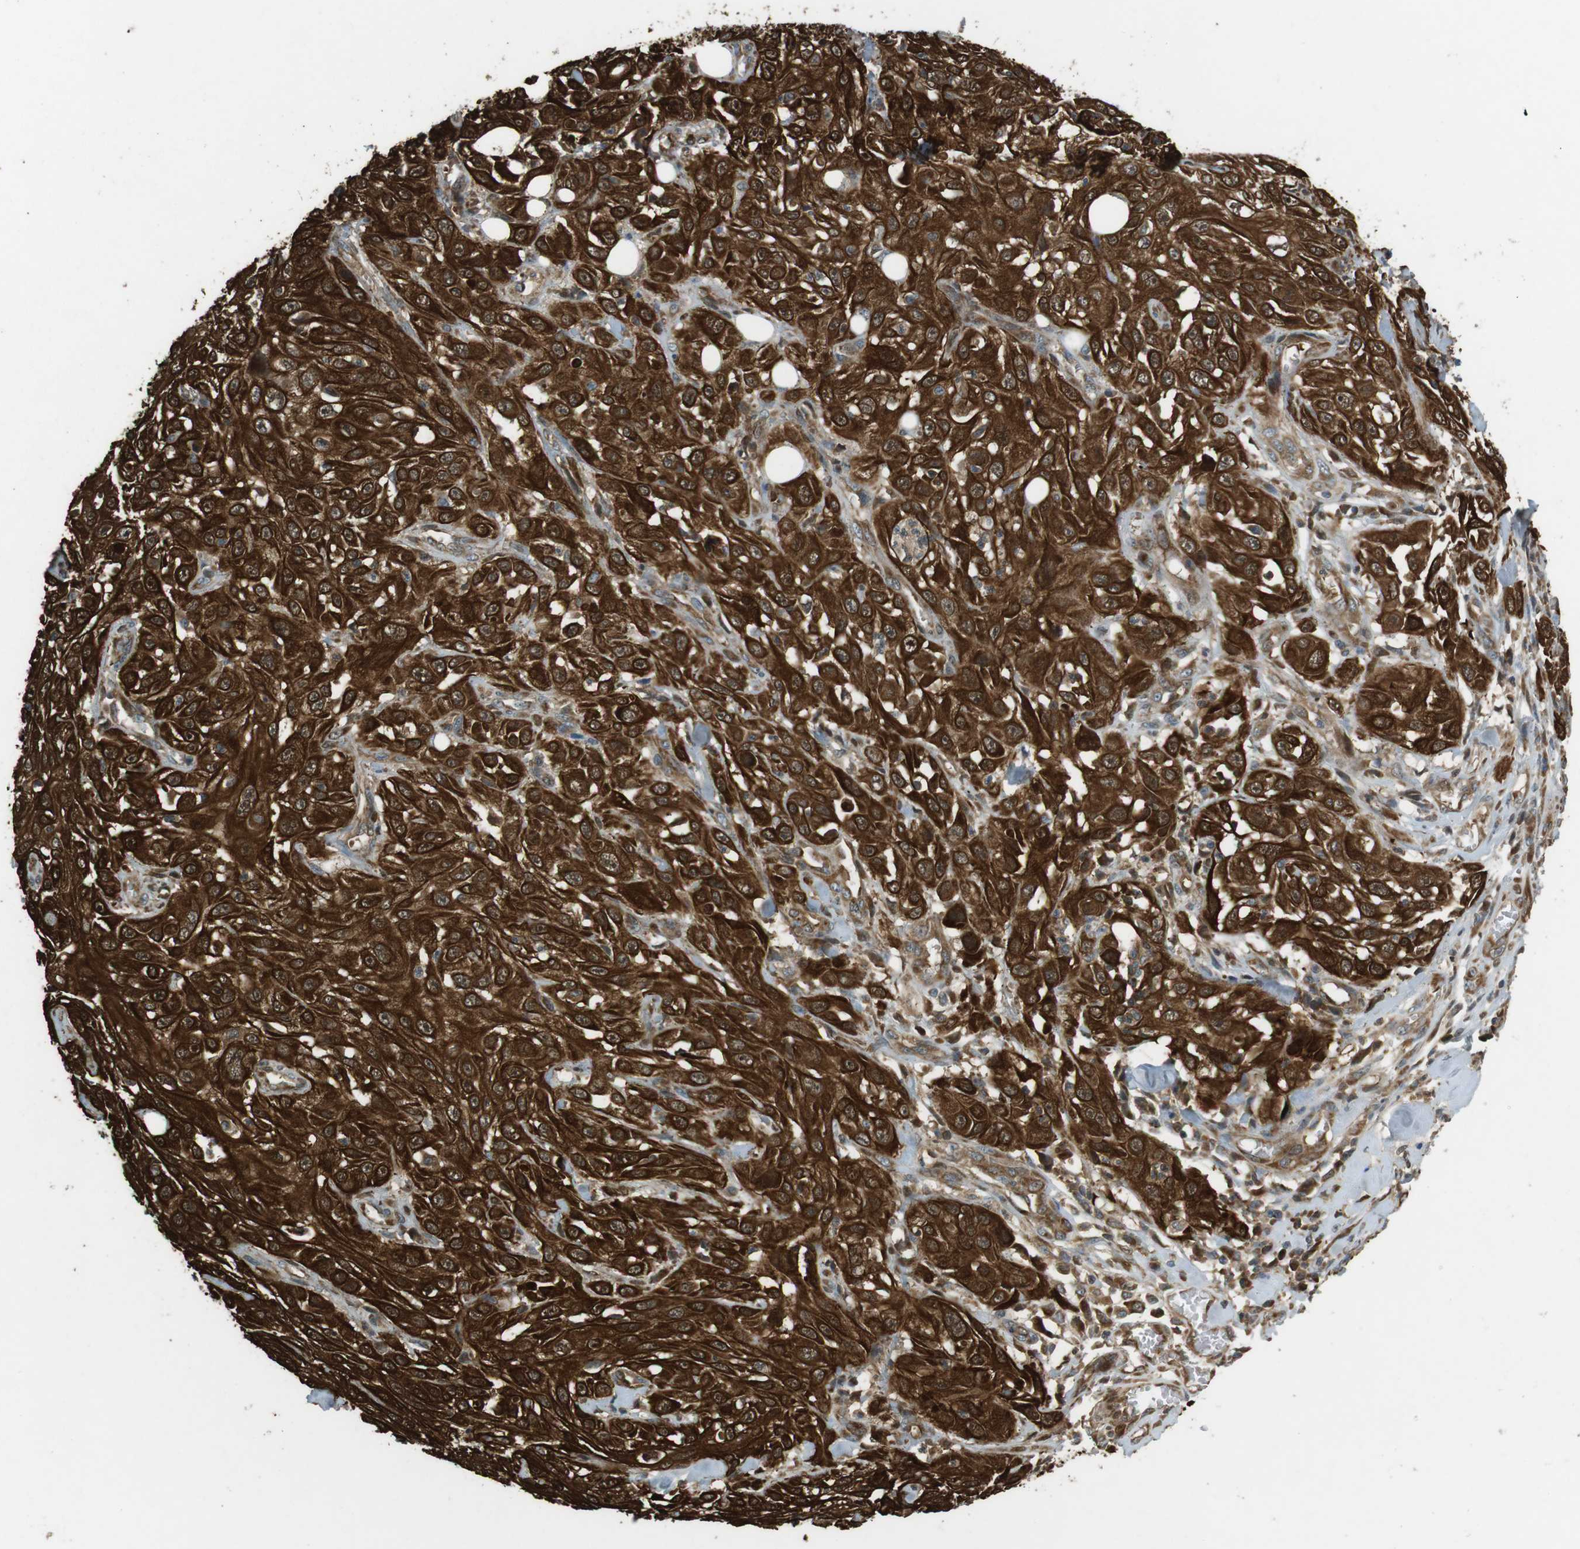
{"staining": {"intensity": "strong", "quantity": ">75%", "location": "cytoplasmic/membranous"}, "tissue": "skin cancer", "cell_type": "Tumor cells", "image_type": "cancer", "snomed": [{"axis": "morphology", "description": "Squamous cell carcinoma, NOS"}, {"axis": "morphology", "description": "Squamous cell carcinoma, metastatic, NOS"}, {"axis": "topography", "description": "Skin"}, {"axis": "topography", "description": "Lymph node"}], "caption": "This photomicrograph exhibits metastatic squamous cell carcinoma (skin) stained with immunohistochemistry (IHC) to label a protein in brown. The cytoplasmic/membranous of tumor cells show strong positivity for the protein. Nuclei are counter-stained blue.", "gene": "SLC41A1", "patient": {"sex": "male", "age": 75}}